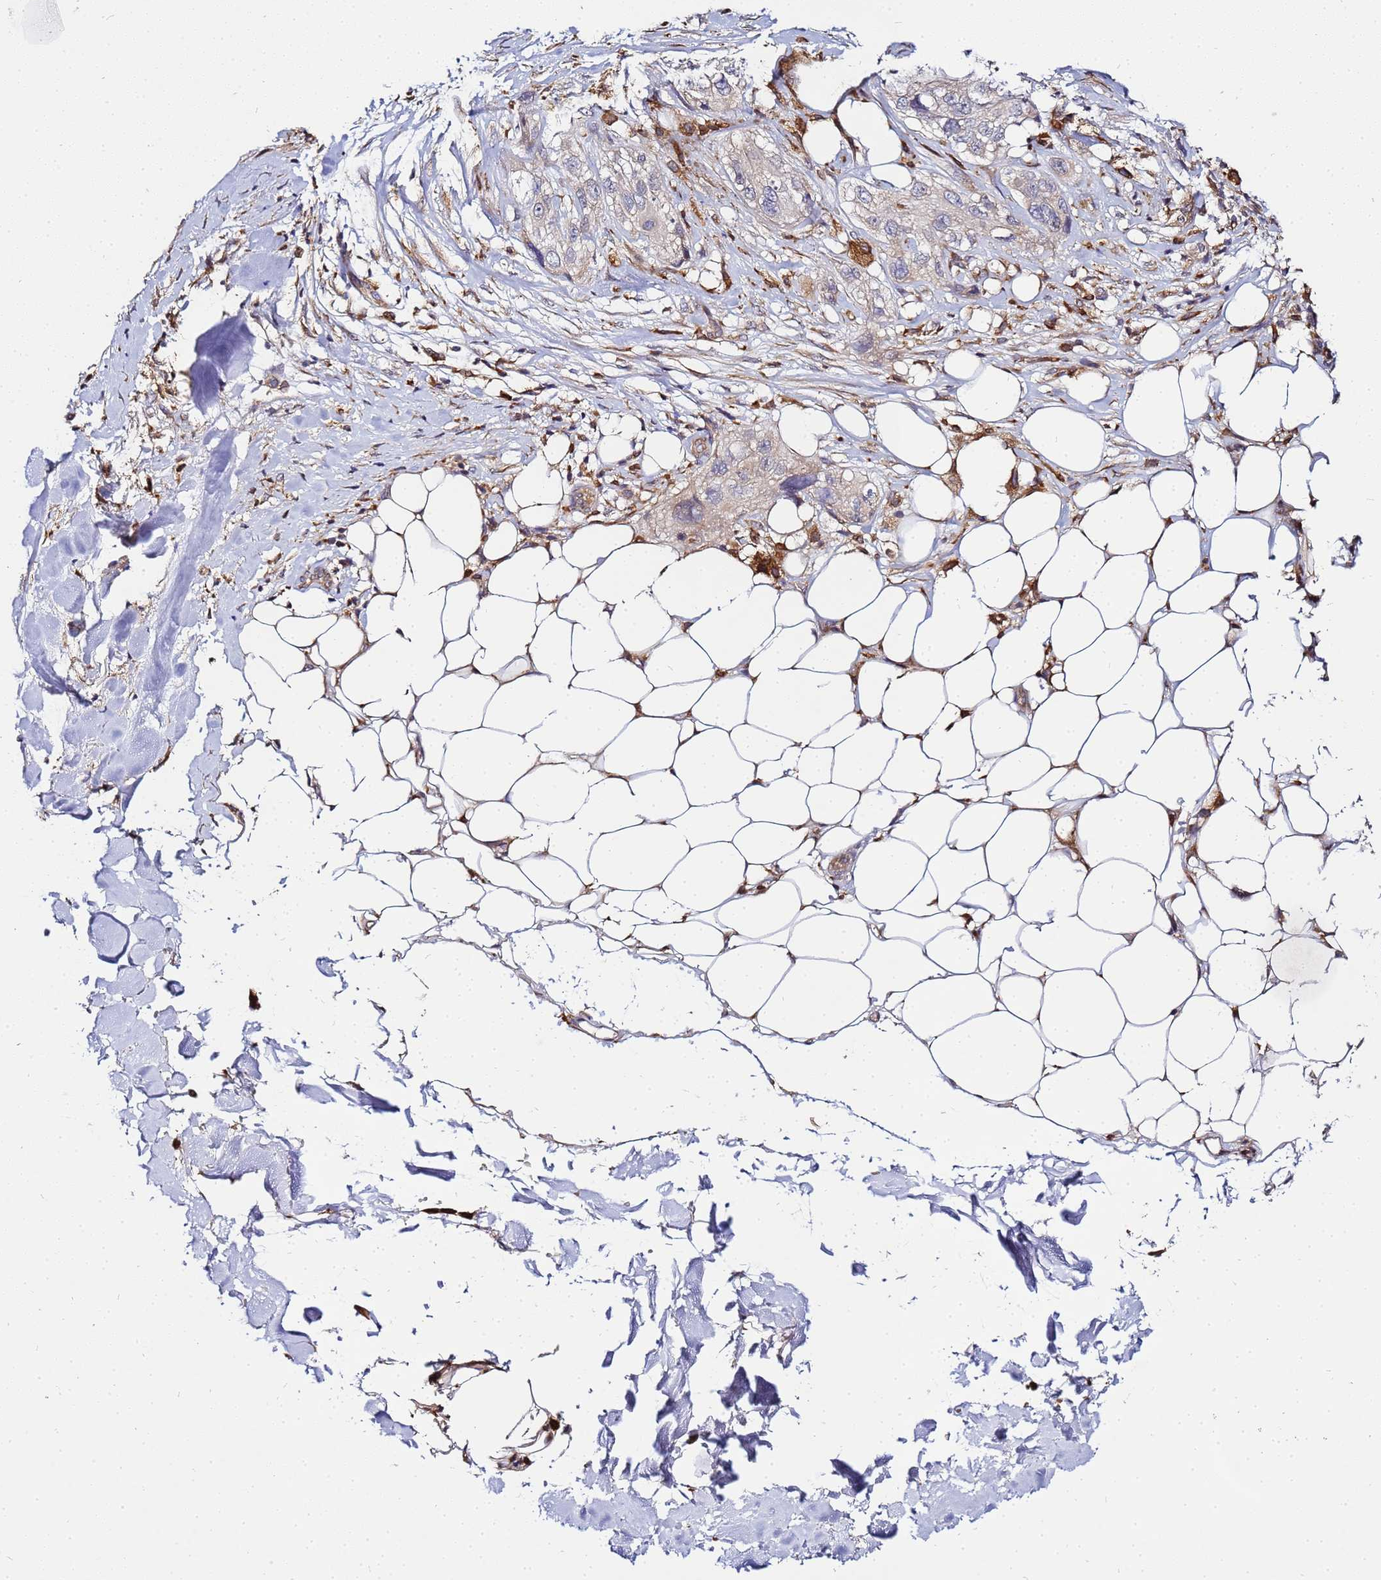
{"staining": {"intensity": "weak", "quantity": "<25%", "location": "cytoplasmic/membranous"}, "tissue": "skin cancer", "cell_type": "Tumor cells", "image_type": "cancer", "snomed": [{"axis": "morphology", "description": "Normal tissue, NOS"}, {"axis": "morphology", "description": "Squamous cell carcinoma, NOS"}, {"axis": "topography", "description": "Skin"}], "caption": "Skin squamous cell carcinoma was stained to show a protein in brown. There is no significant staining in tumor cells. The staining is performed using DAB (3,3'-diaminobenzidine) brown chromogen with nuclei counter-stained in using hematoxylin.", "gene": "ADPGK", "patient": {"sex": "male", "age": 72}}